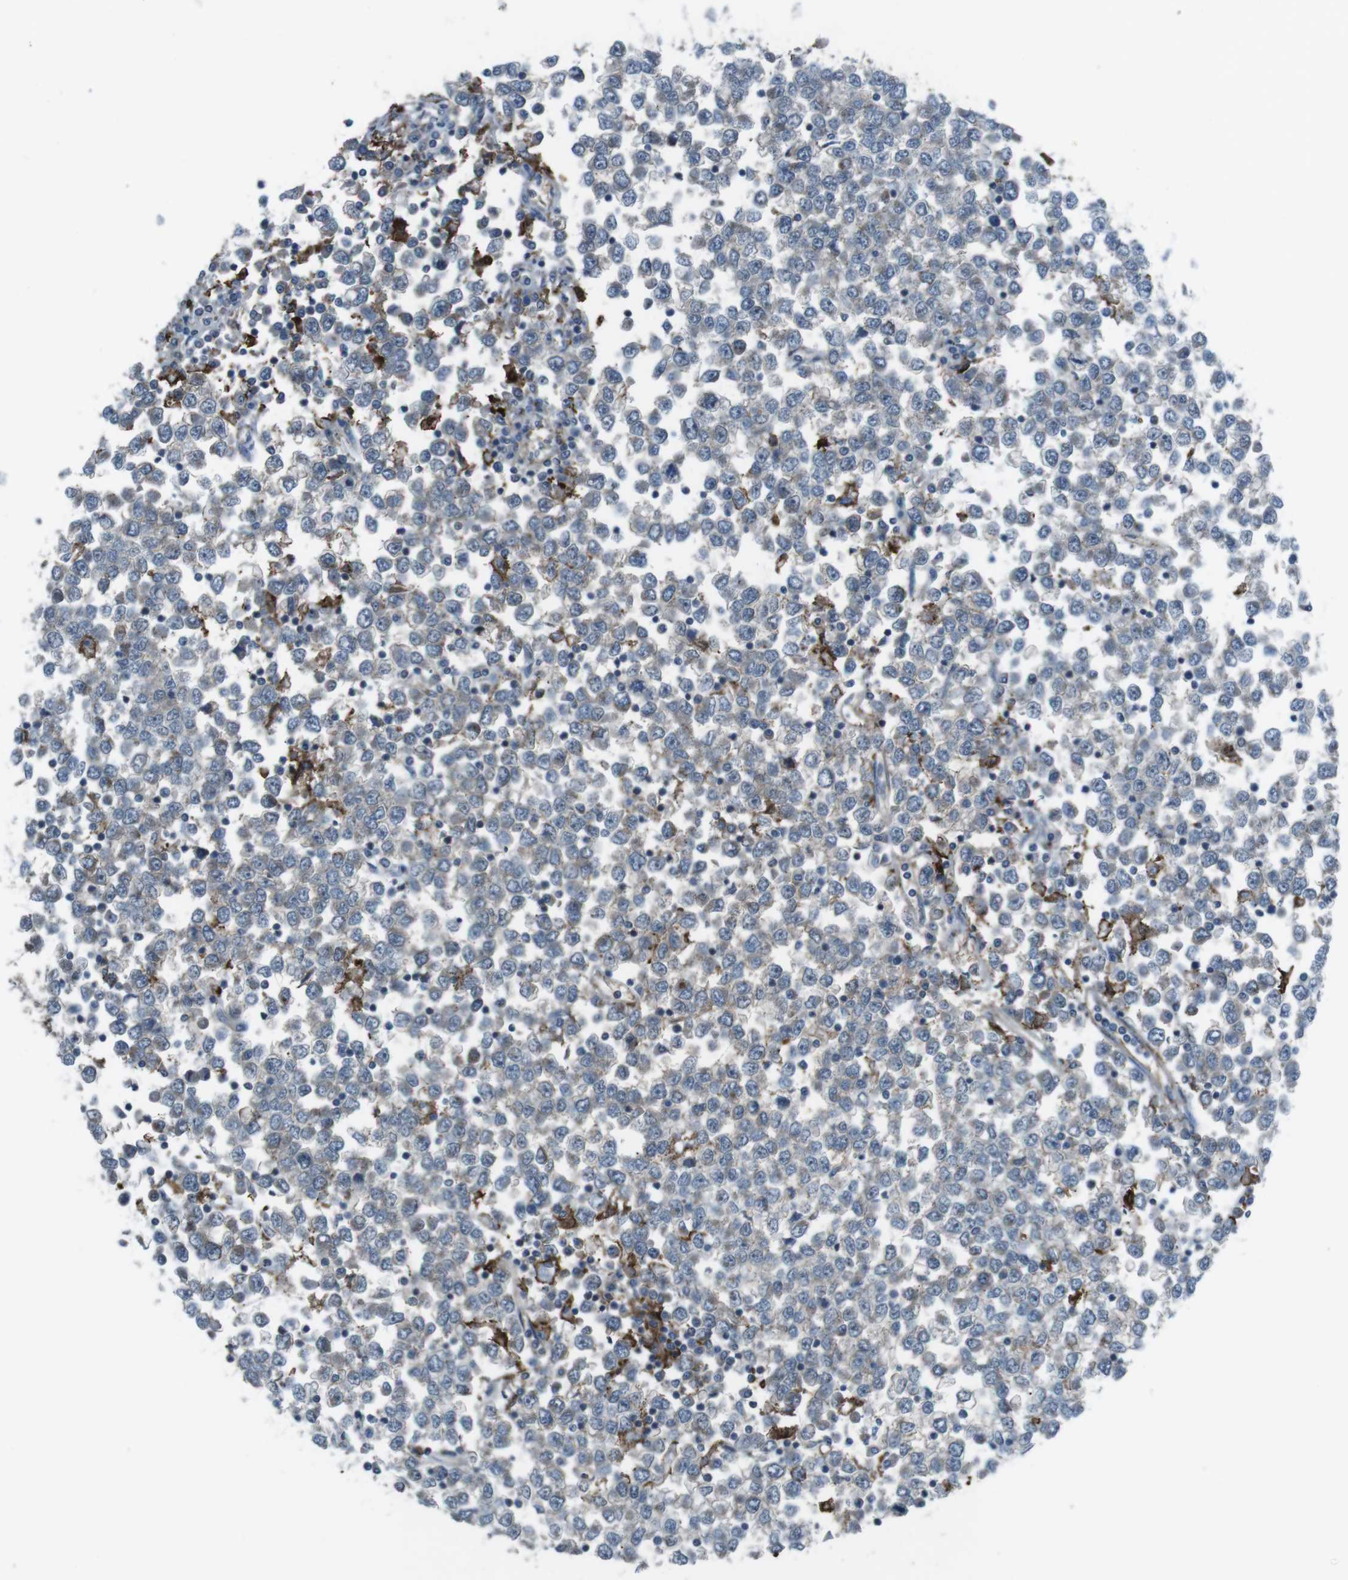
{"staining": {"intensity": "negative", "quantity": "none", "location": "none"}, "tissue": "testis cancer", "cell_type": "Tumor cells", "image_type": "cancer", "snomed": [{"axis": "morphology", "description": "Seminoma, NOS"}, {"axis": "topography", "description": "Testis"}], "caption": "An IHC histopathology image of seminoma (testis) is shown. There is no staining in tumor cells of seminoma (testis).", "gene": "GDF10", "patient": {"sex": "male", "age": 65}}